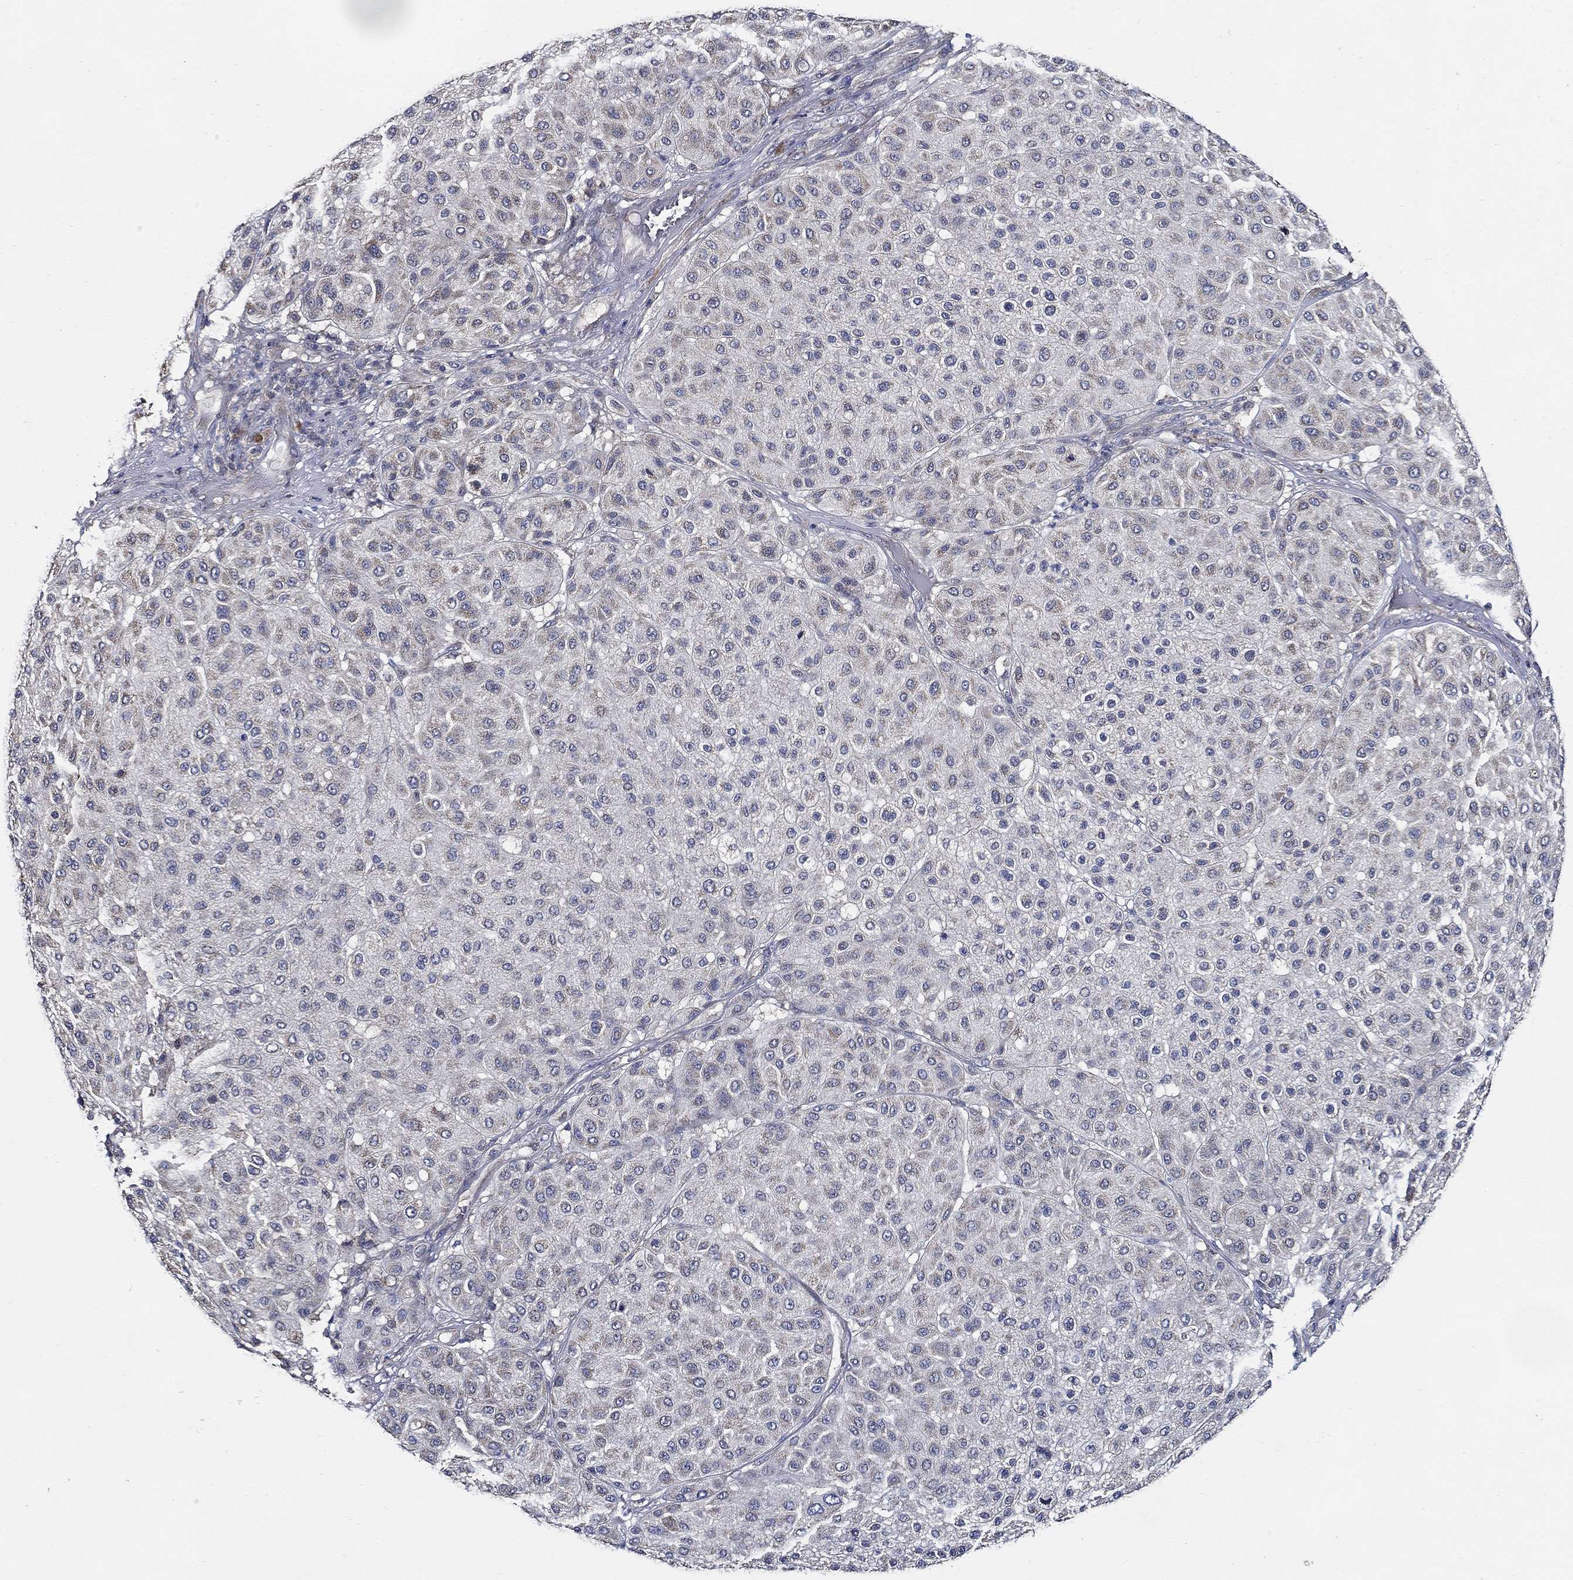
{"staining": {"intensity": "negative", "quantity": "none", "location": "none"}, "tissue": "melanoma", "cell_type": "Tumor cells", "image_type": "cancer", "snomed": [{"axis": "morphology", "description": "Malignant melanoma, Metastatic site"}, {"axis": "topography", "description": "Smooth muscle"}], "caption": "There is no significant positivity in tumor cells of melanoma.", "gene": "WDR53", "patient": {"sex": "male", "age": 41}}